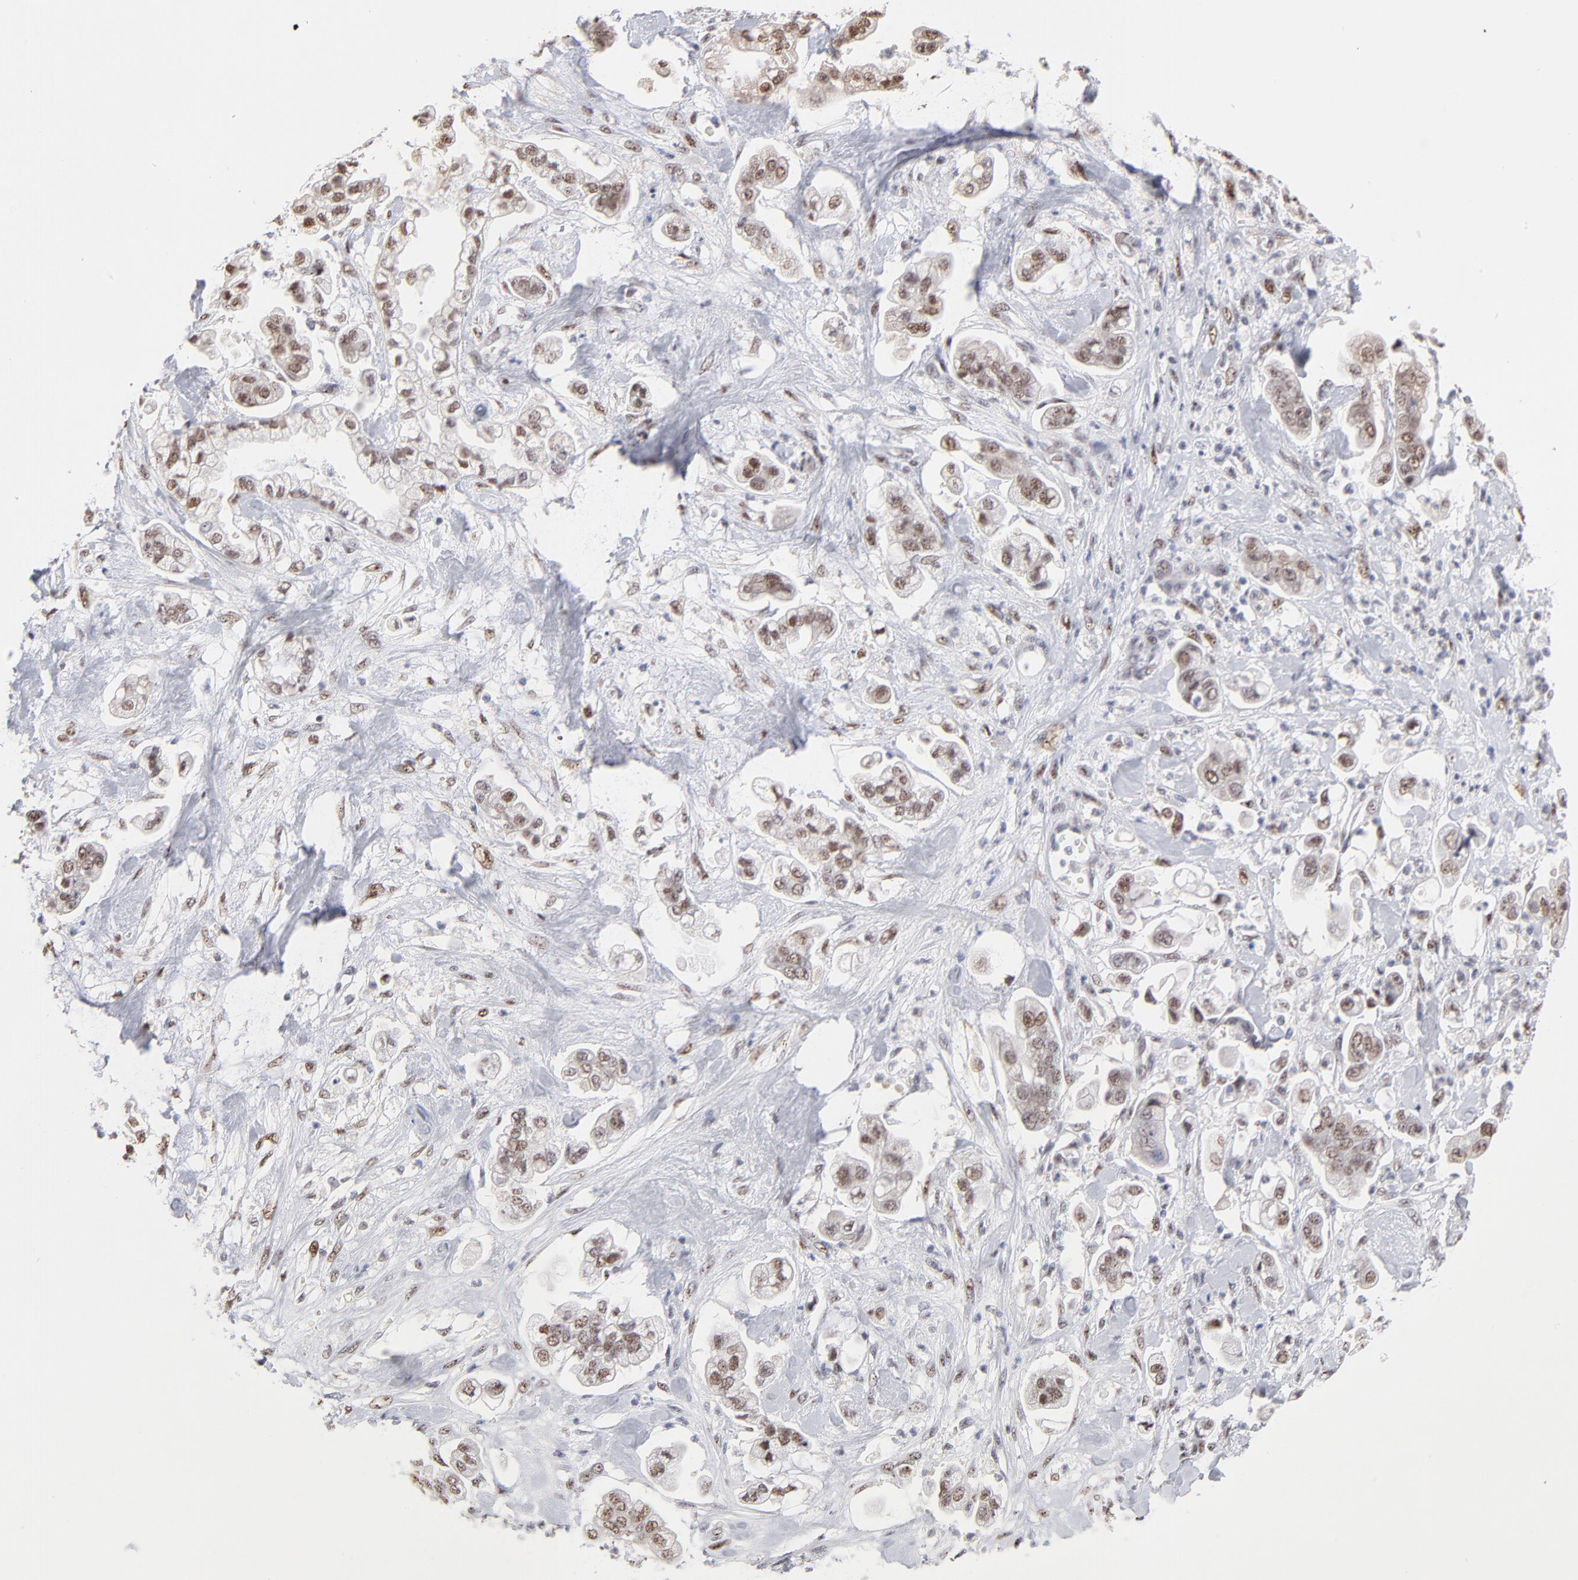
{"staining": {"intensity": "weak", "quantity": ">75%", "location": "nuclear"}, "tissue": "stomach cancer", "cell_type": "Tumor cells", "image_type": "cancer", "snomed": [{"axis": "morphology", "description": "Adenocarcinoma, NOS"}, {"axis": "topography", "description": "Stomach"}], "caption": "Stomach cancer stained for a protein reveals weak nuclear positivity in tumor cells. (DAB = brown stain, brightfield microscopy at high magnification).", "gene": "STAT3", "patient": {"sex": "male", "age": 62}}